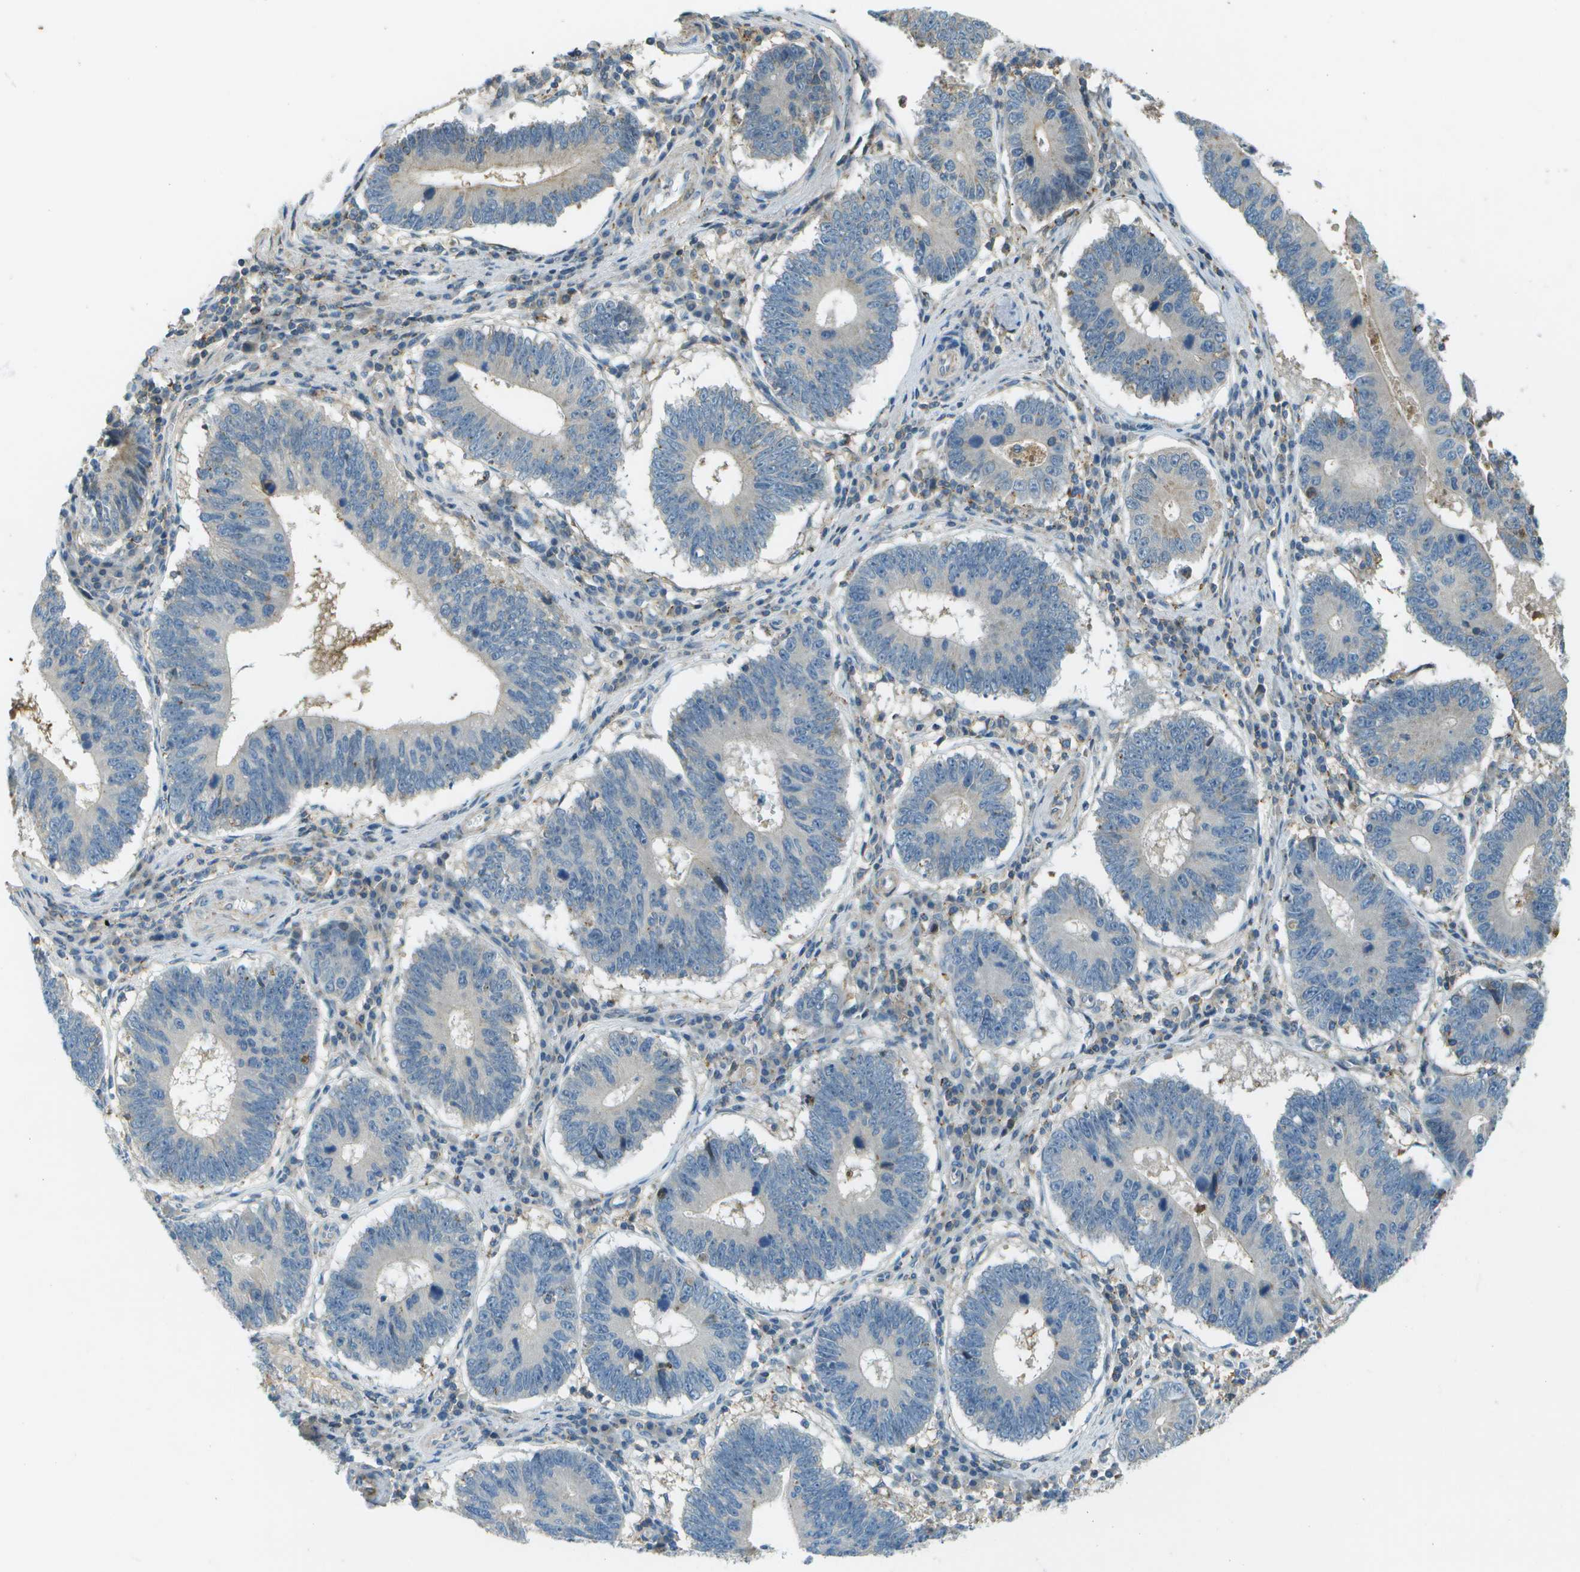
{"staining": {"intensity": "negative", "quantity": "none", "location": "none"}, "tissue": "stomach cancer", "cell_type": "Tumor cells", "image_type": "cancer", "snomed": [{"axis": "morphology", "description": "Adenocarcinoma, NOS"}, {"axis": "topography", "description": "Stomach"}], "caption": "Tumor cells show no significant protein positivity in stomach cancer.", "gene": "LRRC66", "patient": {"sex": "male", "age": 59}}